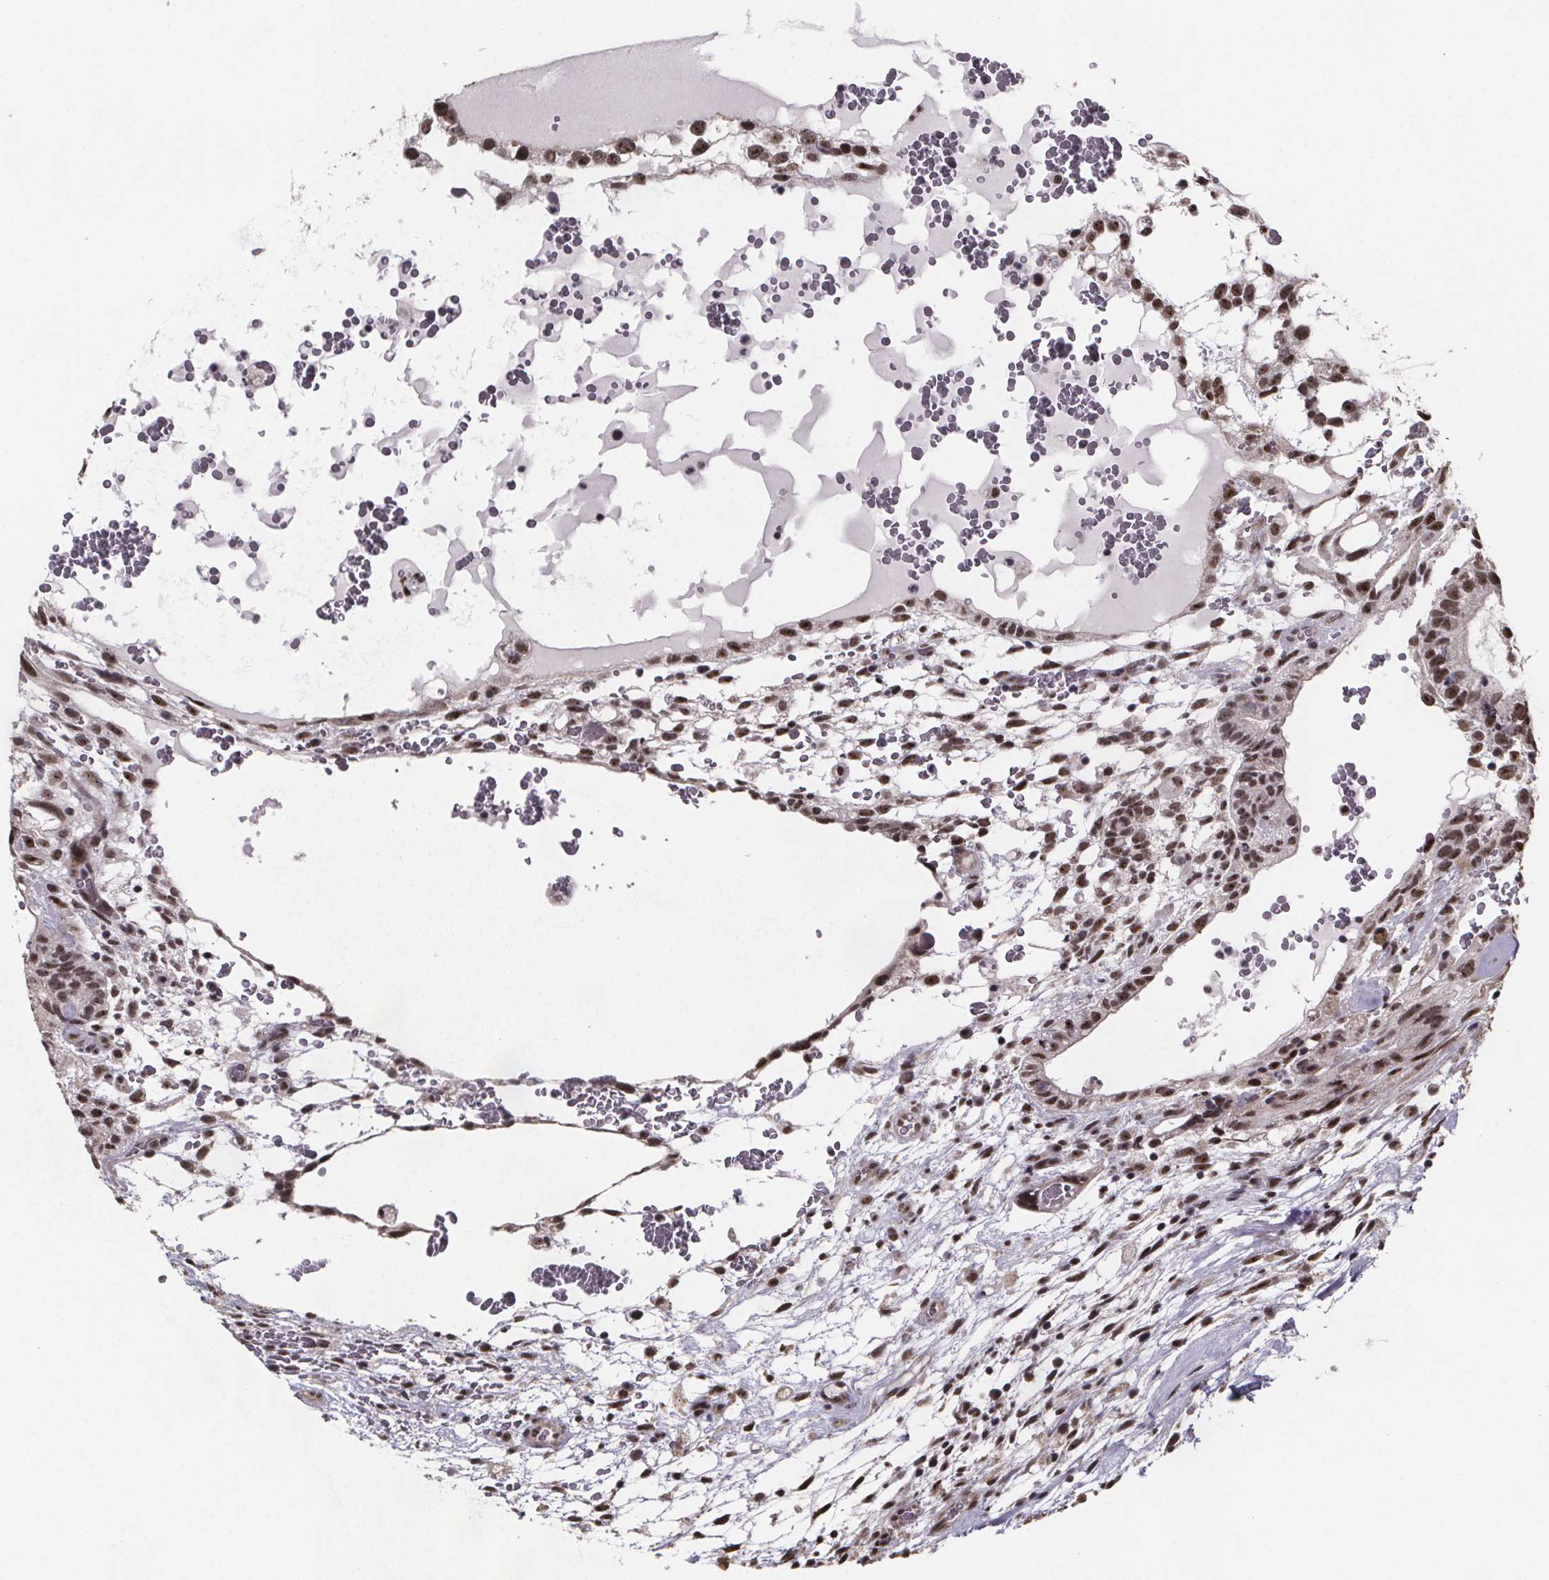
{"staining": {"intensity": "moderate", "quantity": ">75%", "location": "nuclear"}, "tissue": "testis cancer", "cell_type": "Tumor cells", "image_type": "cancer", "snomed": [{"axis": "morphology", "description": "Normal tissue, NOS"}, {"axis": "morphology", "description": "Carcinoma, Embryonal, NOS"}, {"axis": "topography", "description": "Testis"}], "caption": "Testis embryonal carcinoma was stained to show a protein in brown. There is medium levels of moderate nuclear expression in approximately >75% of tumor cells.", "gene": "U2SURP", "patient": {"sex": "male", "age": 32}}